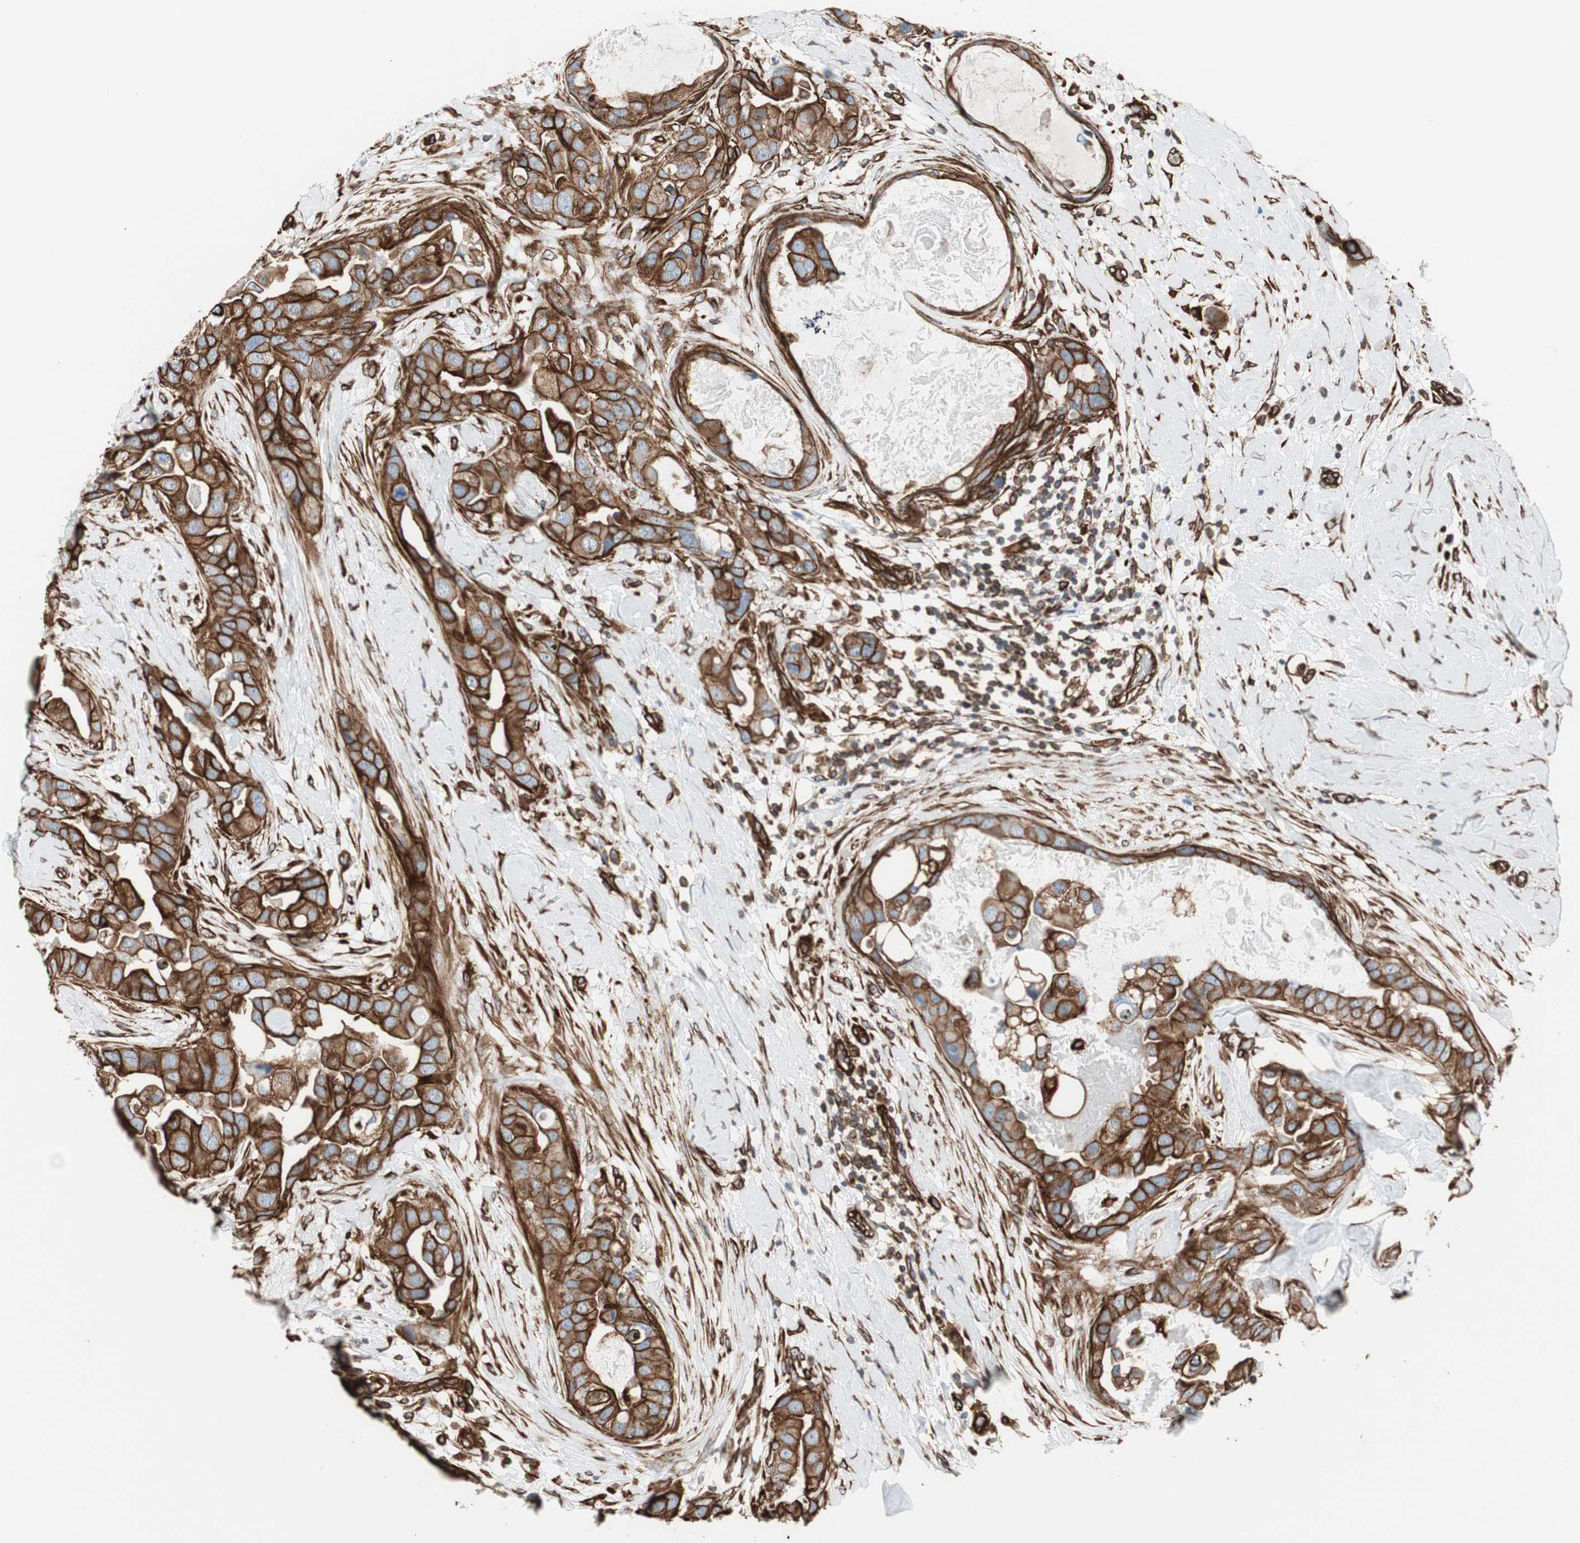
{"staining": {"intensity": "strong", "quantity": ">75%", "location": "cytoplasmic/membranous"}, "tissue": "breast cancer", "cell_type": "Tumor cells", "image_type": "cancer", "snomed": [{"axis": "morphology", "description": "Duct carcinoma"}, {"axis": "topography", "description": "Breast"}], "caption": "Immunohistochemical staining of human breast cancer displays high levels of strong cytoplasmic/membranous protein positivity in about >75% of tumor cells. The protein of interest is stained brown, and the nuclei are stained in blue (DAB (3,3'-diaminobenzidine) IHC with brightfield microscopy, high magnification).", "gene": "TCTA", "patient": {"sex": "female", "age": 40}}